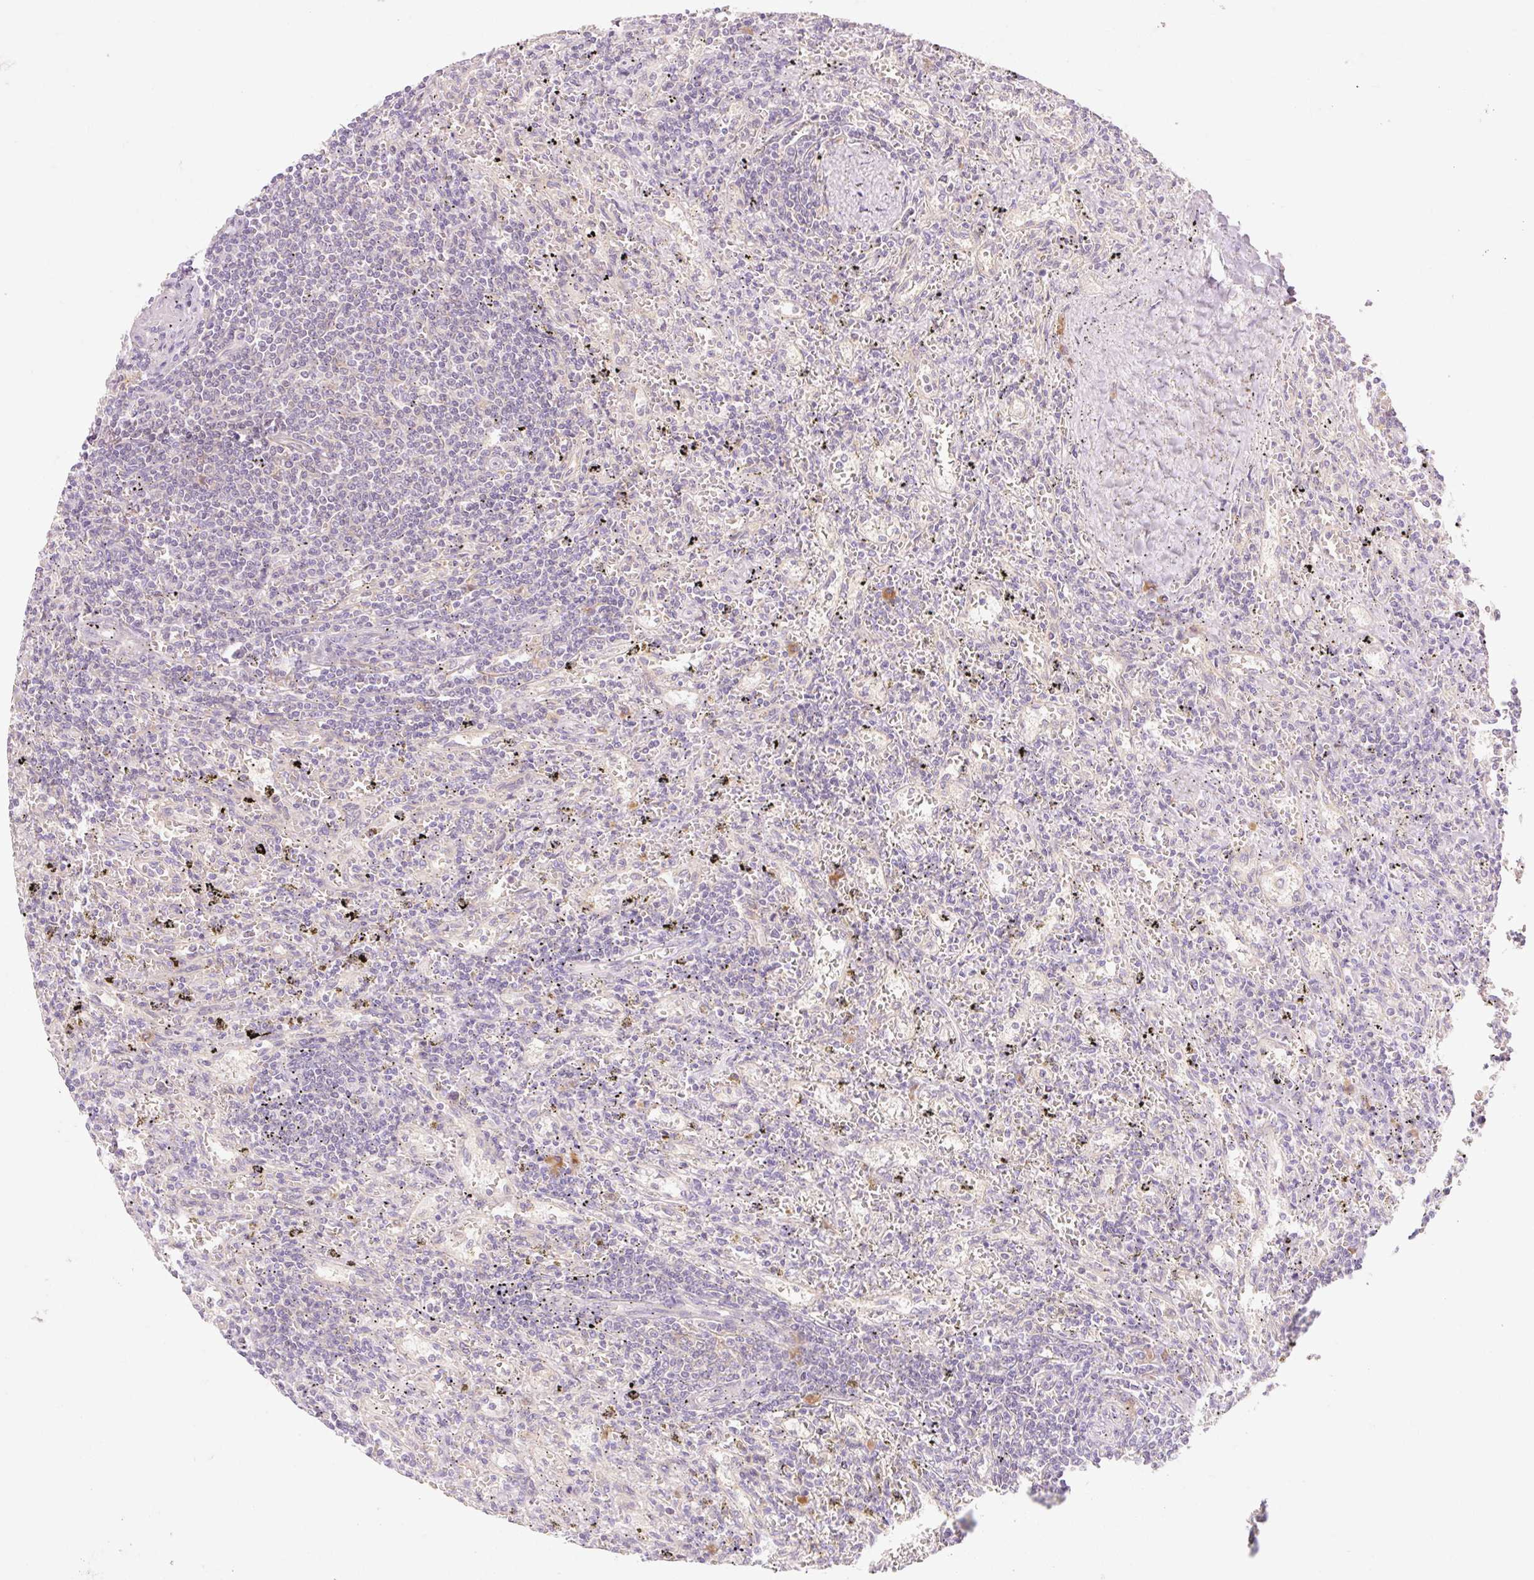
{"staining": {"intensity": "negative", "quantity": "none", "location": "none"}, "tissue": "lymphoma", "cell_type": "Tumor cells", "image_type": "cancer", "snomed": [{"axis": "morphology", "description": "Malignant lymphoma, non-Hodgkin's type, Low grade"}, {"axis": "topography", "description": "Spleen"}], "caption": "Tumor cells show no significant protein positivity in lymphoma.", "gene": "MYO1D", "patient": {"sex": "male", "age": 76}}